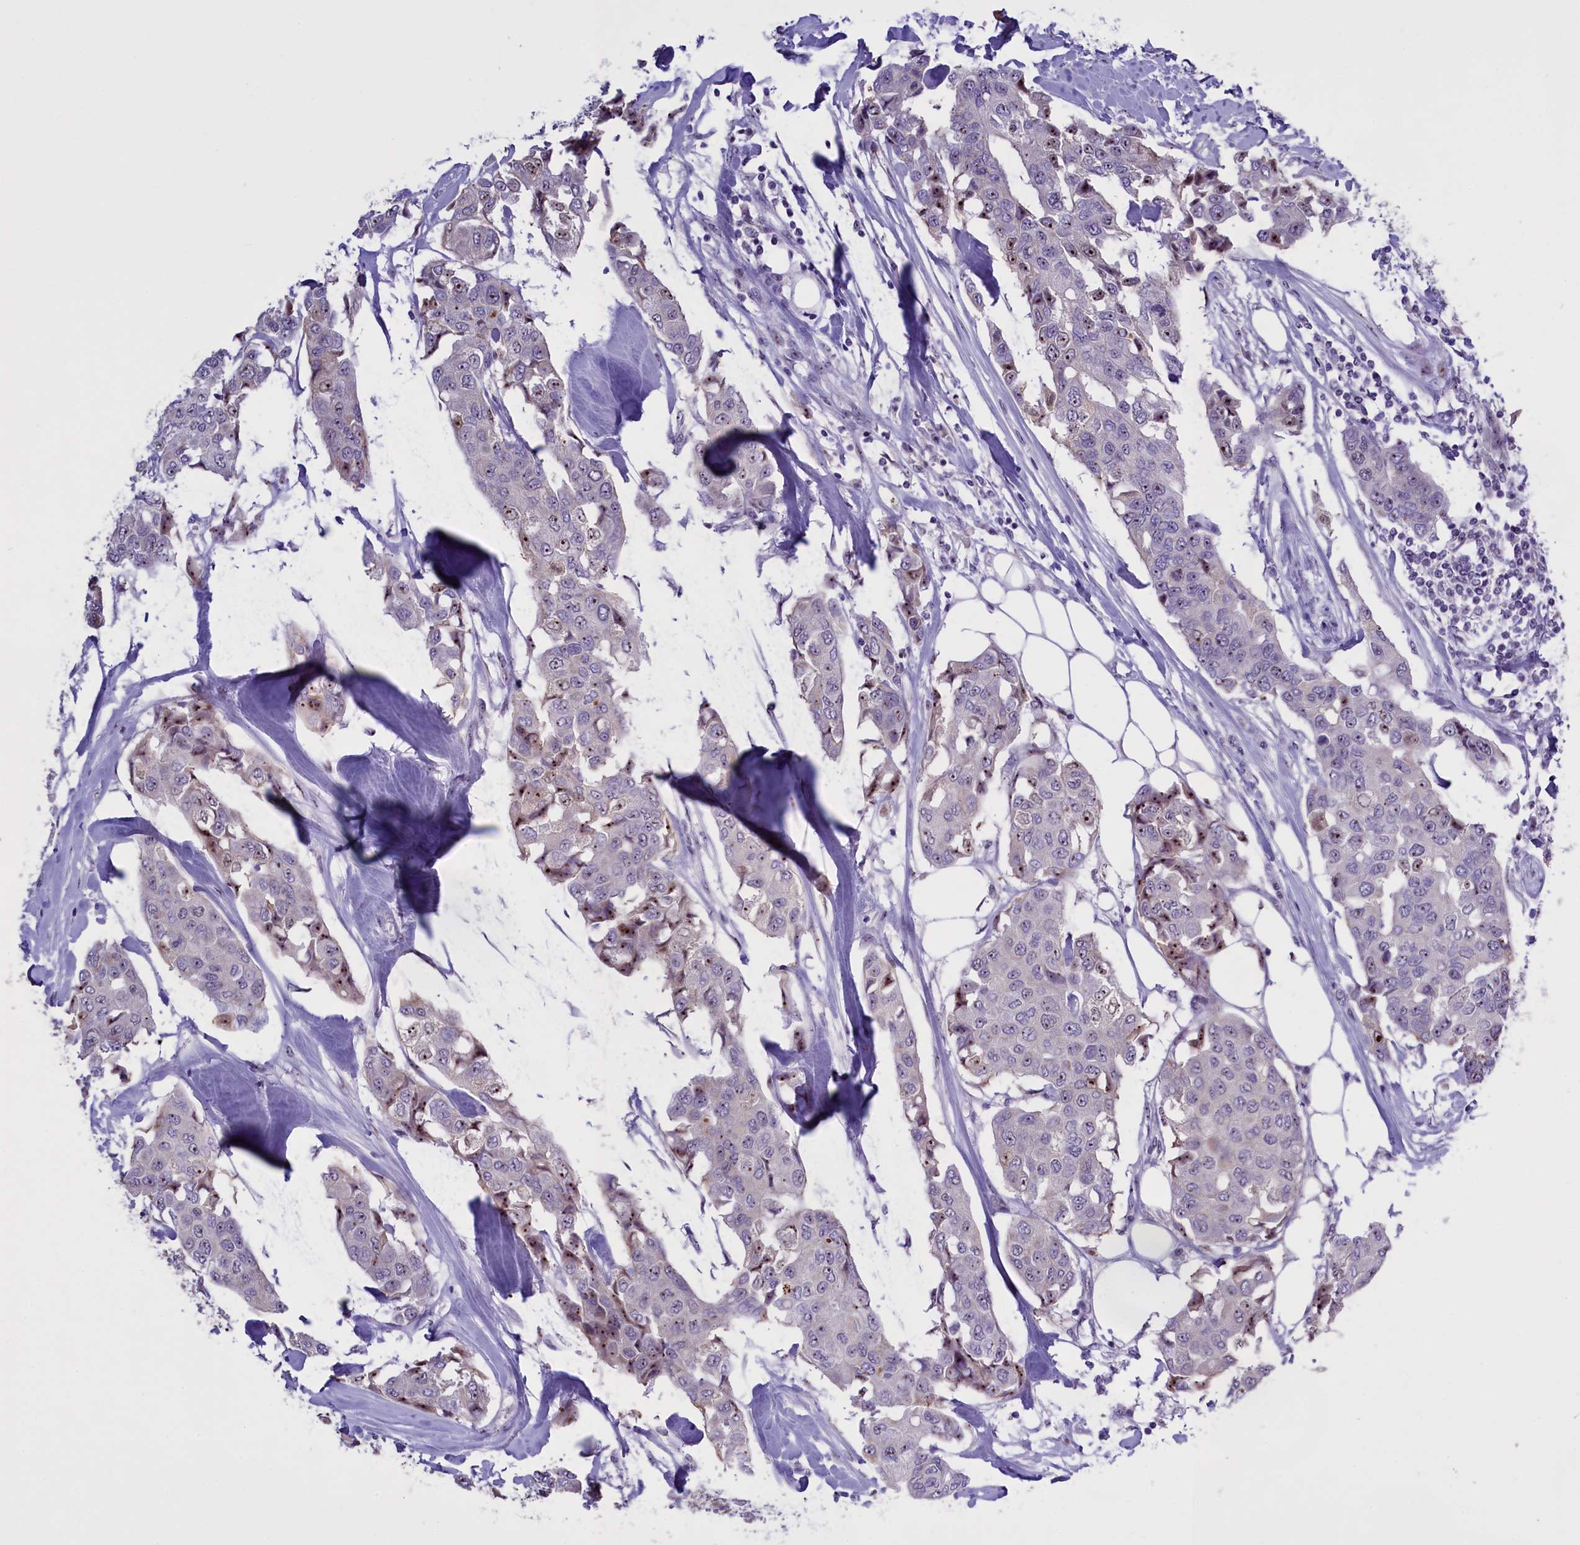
{"staining": {"intensity": "moderate", "quantity": "<25%", "location": "nuclear"}, "tissue": "breast cancer", "cell_type": "Tumor cells", "image_type": "cancer", "snomed": [{"axis": "morphology", "description": "Duct carcinoma"}, {"axis": "topography", "description": "Breast"}], "caption": "IHC image of human breast infiltrating ductal carcinoma stained for a protein (brown), which shows low levels of moderate nuclear staining in about <25% of tumor cells.", "gene": "TBL3", "patient": {"sex": "female", "age": 80}}